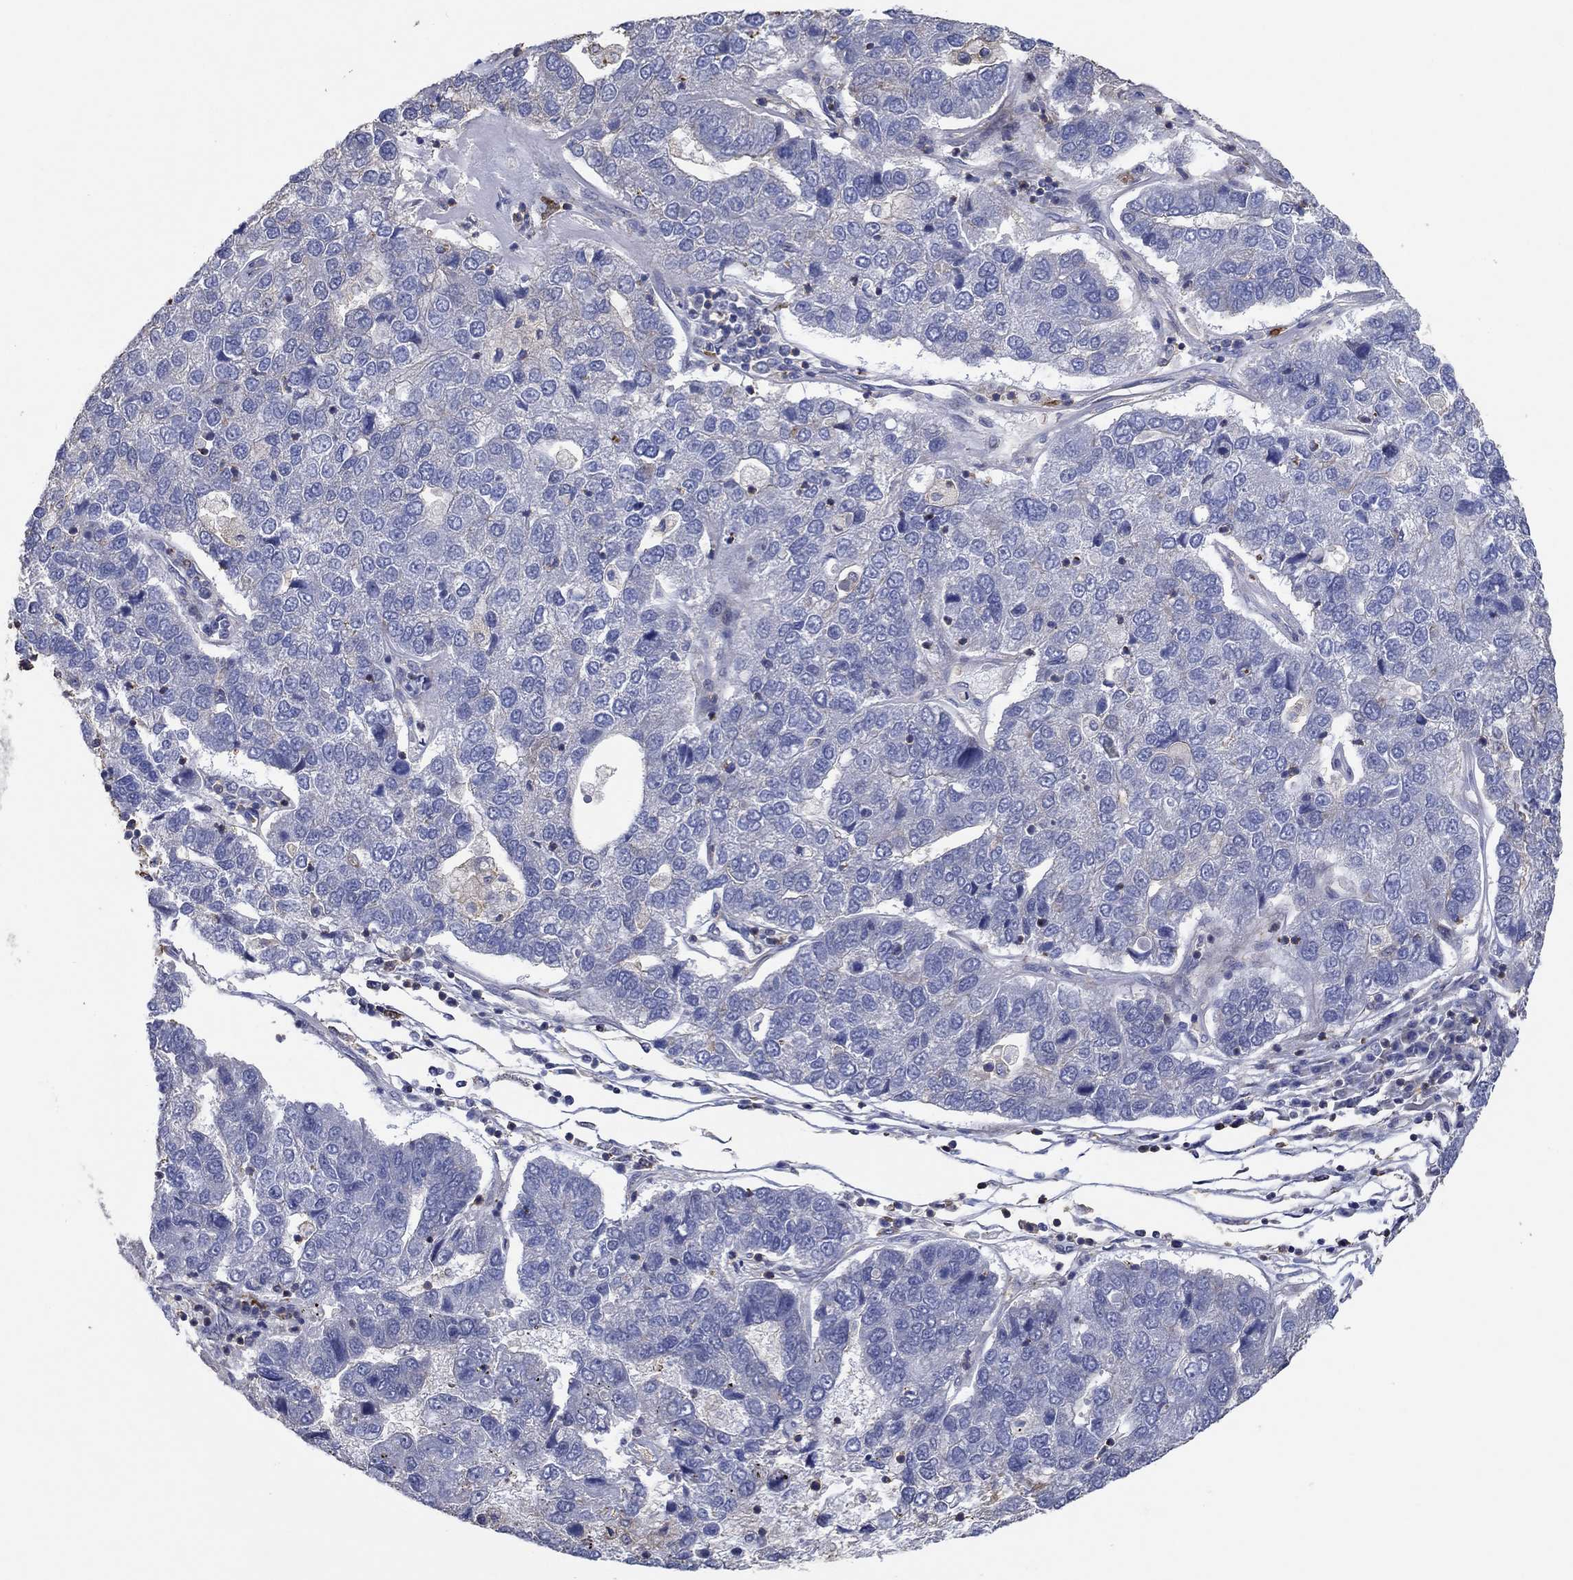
{"staining": {"intensity": "negative", "quantity": "none", "location": "none"}, "tissue": "pancreatic cancer", "cell_type": "Tumor cells", "image_type": "cancer", "snomed": [{"axis": "morphology", "description": "Adenocarcinoma, NOS"}, {"axis": "topography", "description": "Pancreas"}], "caption": "This is a histopathology image of IHC staining of pancreatic cancer, which shows no staining in tumor cells.", "gene": "TNFAIP8L3", "patient": {"sex": "female", "age": 61}}